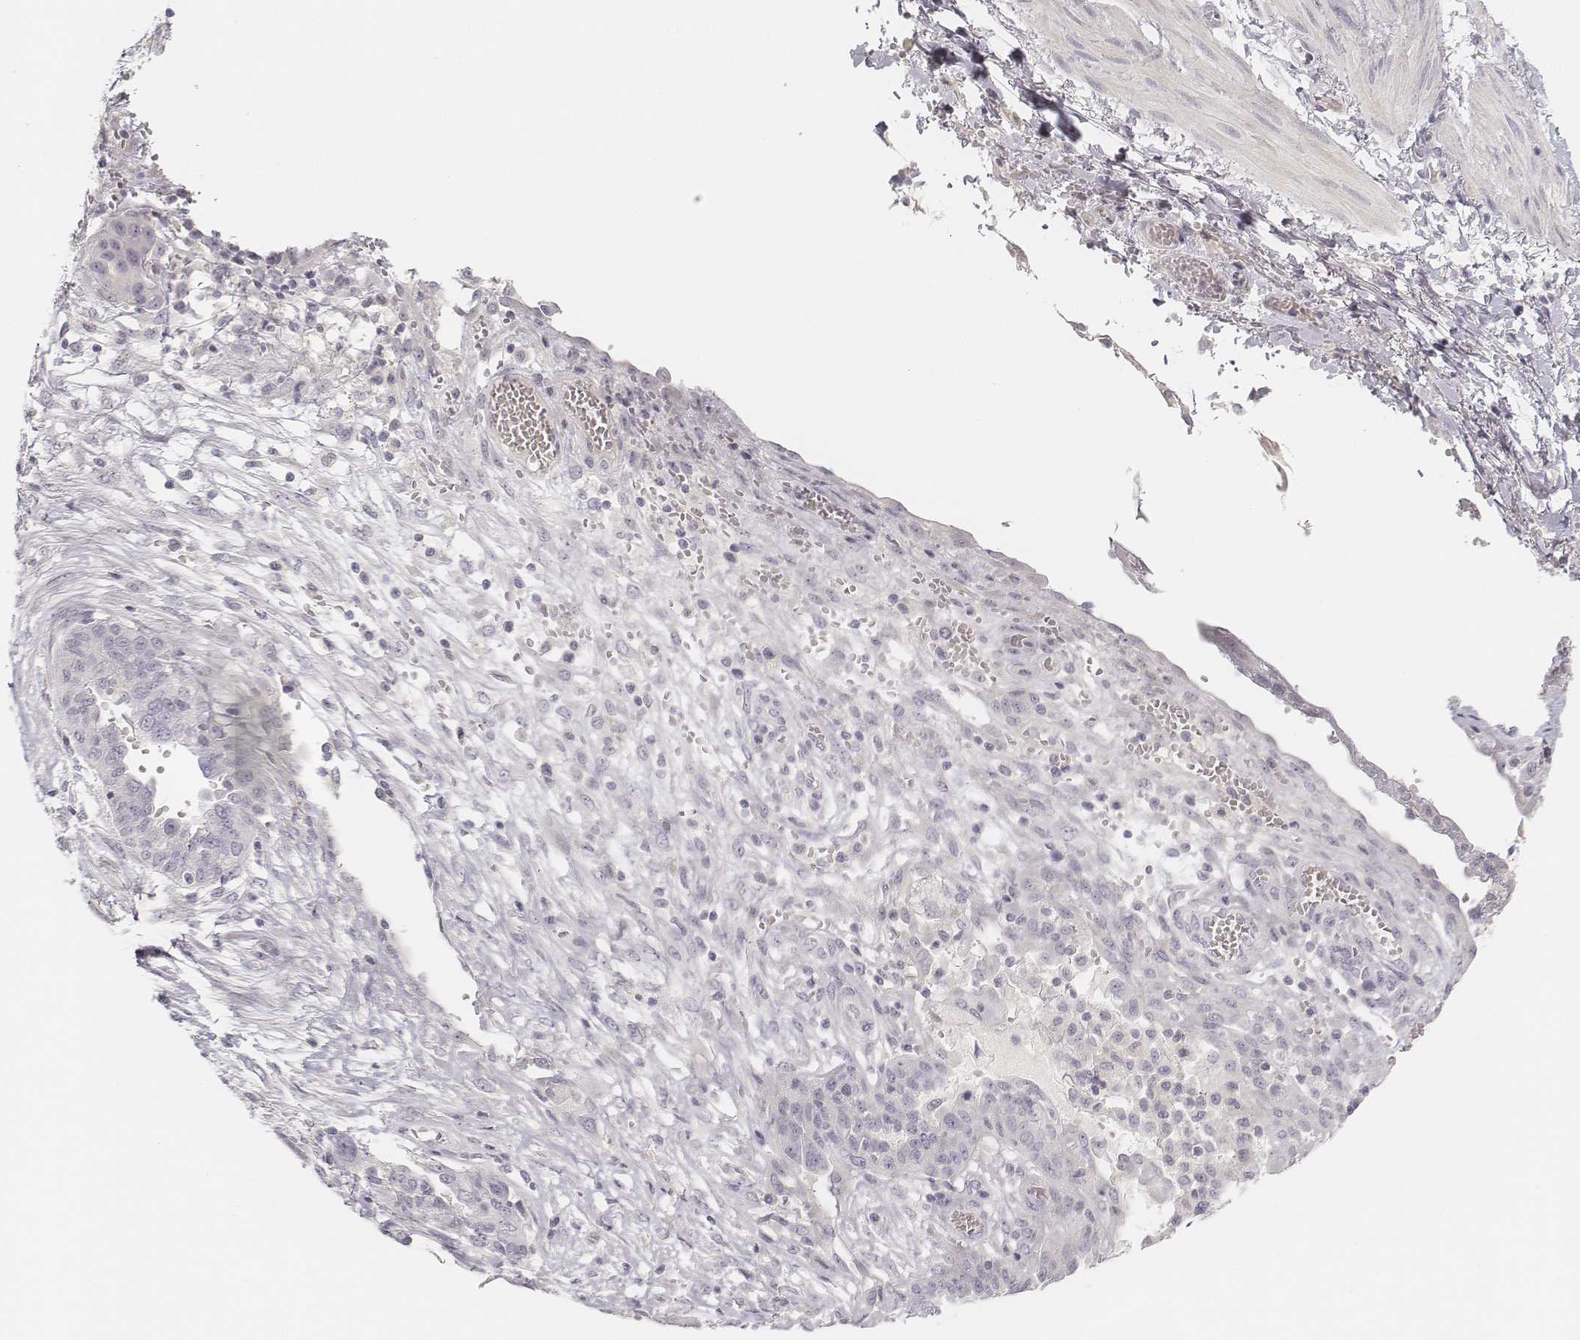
{"staining": {"intensity": "negative", "quantity": "none", "location": "none"}, "tissue": "ovarian cancer", "cell_type": "Tumor cells", "image_type": "cancer", "snomed": [{"axis": "morphology", "description": "Cystadenocarcinoma, serous, NOS"}, {"axis": "topography", "description": "Ovary"}], "caption": "Immunohistochemistry (IHC) image of neoplastic tissue: human serous cystadenocarcinoma (ovarian) stained with DAB demonstrates no significant protein expression in tumor cells. The staining is performed using DAB brown chromogen with nuclei counter-stained in using hematoxylin.", "gene": "DSG4", "patient": {"sex": "female", "age": 67}}